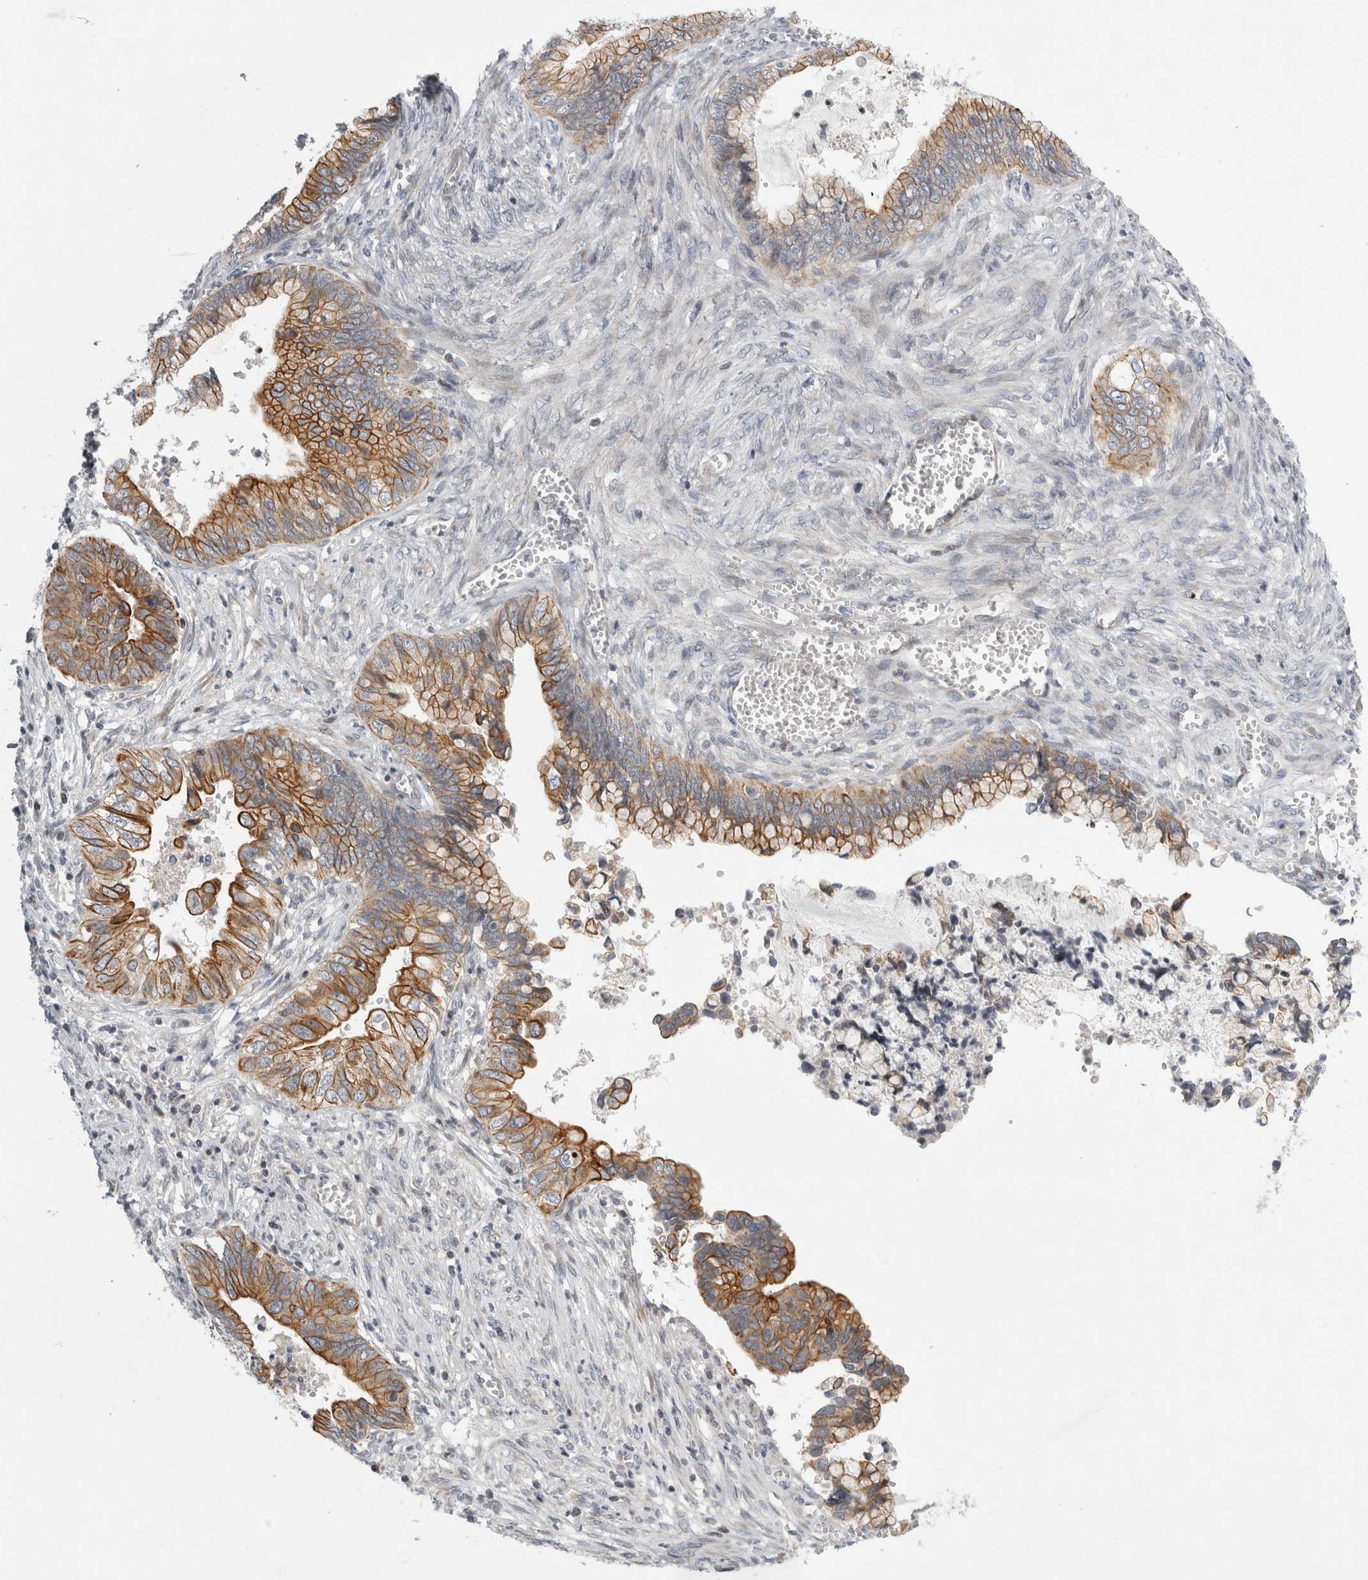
{"staining": {"intensity": "moderate", "quantity": ">75%", "location": "cytoplasmic/membranous"}, "tissue": "cervical cancer", "cell_type": "Tumor cells", "image_type": "cancer", "snomed": [{"axis": "morphology", "description": "Adenocarcinoma, NOS"}, {"axis": "topography", "description": "Cervix"}], "caption": "Immunohistochemistry photomicrograph of neoplastic tissue: cervical cancer stained using IHC exhibits medium levels of moderate protein expression localized specifically in the cytoplasmic/membranous of tumor cells, appearing as a cytoplasmic/membranous brown color.", "gene": "UTP25", "patient": {"sex": "female", "age": 44}}